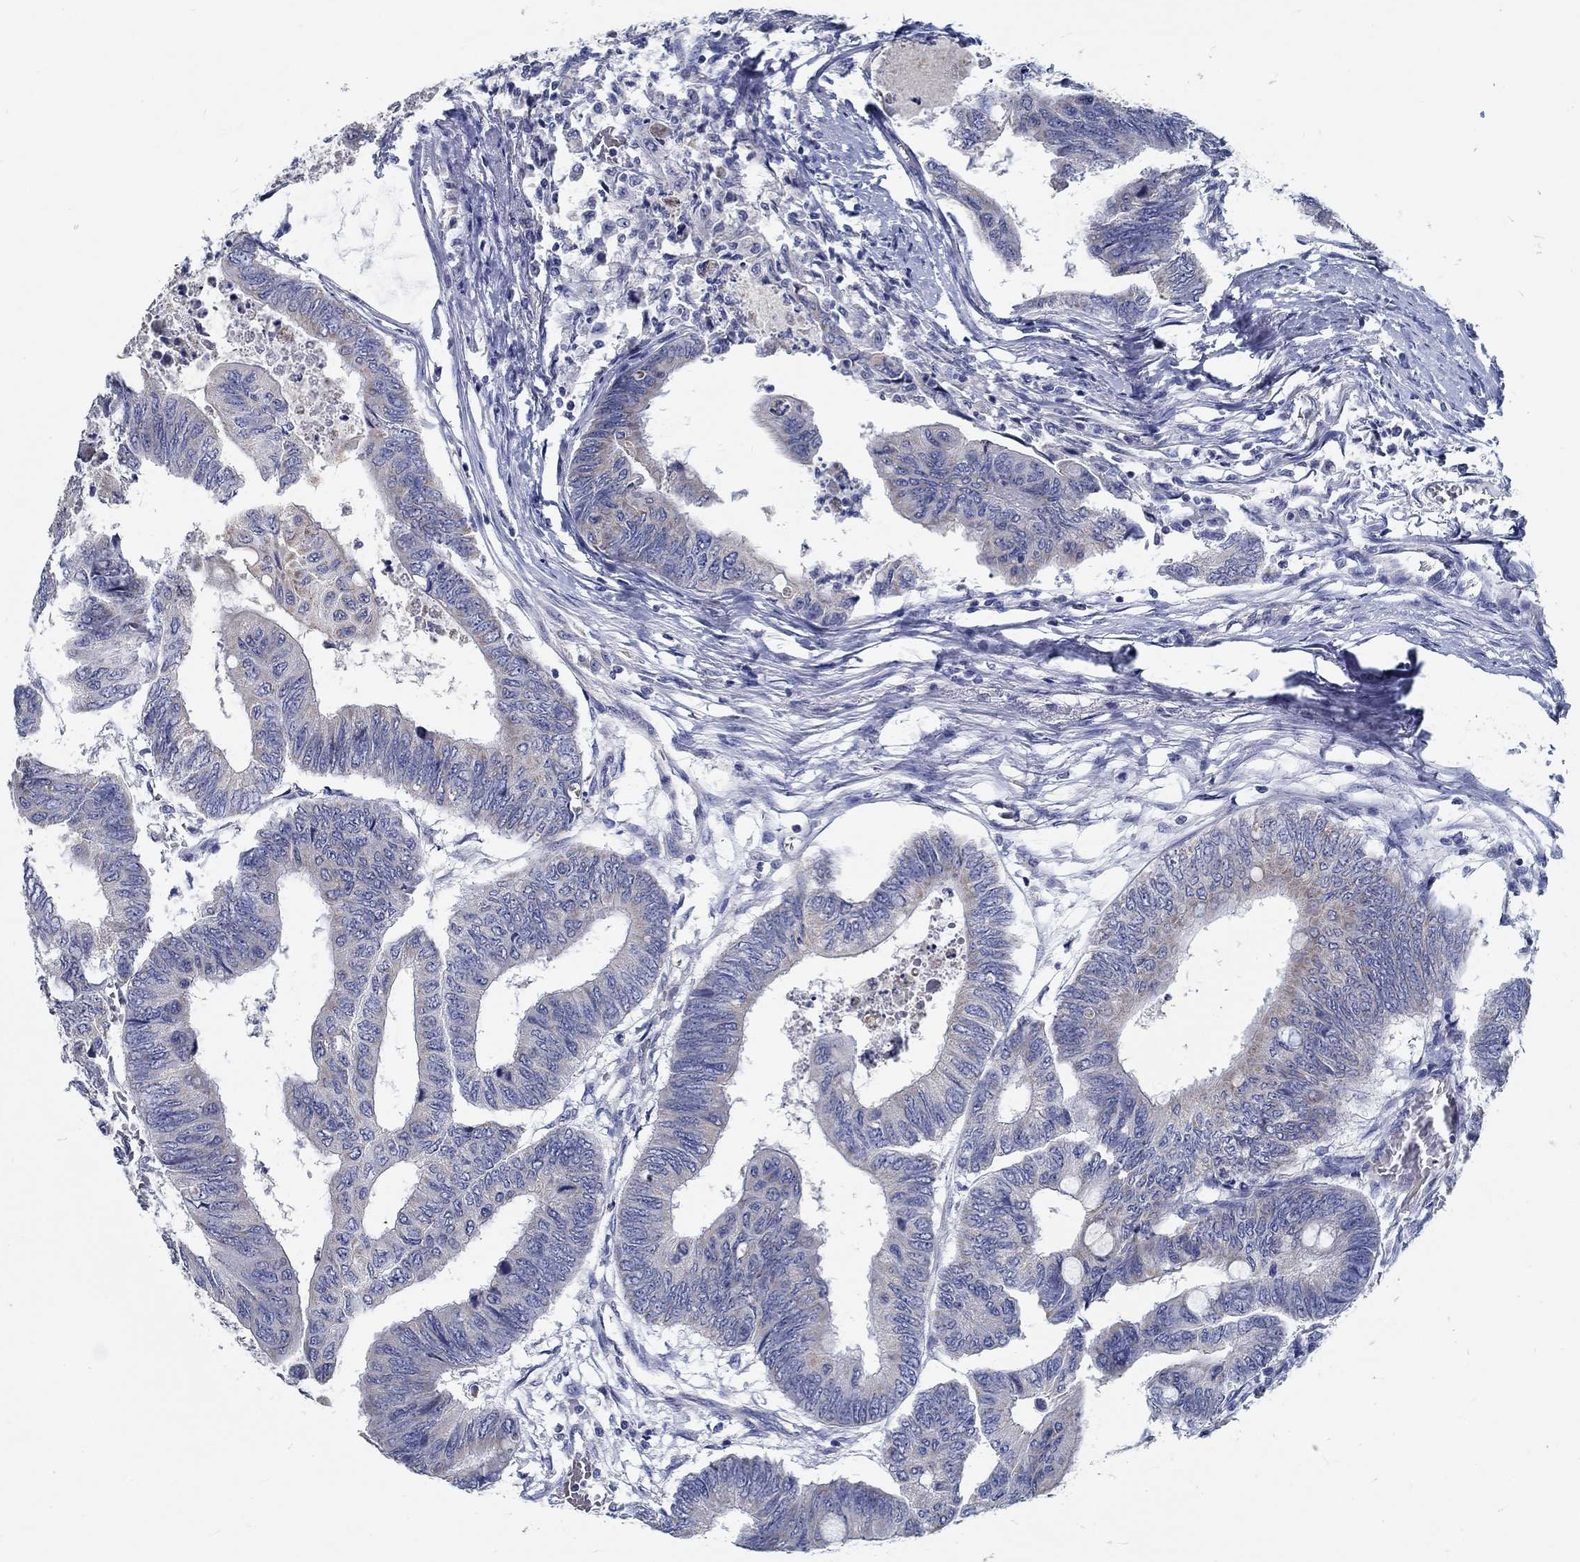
{"staining": {"intensity": "negative", "quantity": "none", "location": "none"}, "tissue": "colorectal cancer", "cell_type": "Tumor cells", "image_type": "cancer", "snomed": [{"axis": "morphology", "description": "Normal tissue, NOS"}, {"axis": "morphology", "description": "Adenocarcinoma, NOS"}, {"axis": "topography", "description": "Rectum"}, {"axis": "topography", "description": "Peripheral nerve tissue"}], "caption": "Micrograph shows no protein expression in tumor cells of colorectal adenocarcinoma tissue.", "gene": "MYBPC1", "patient": {"sex": "male", "age": 92}}